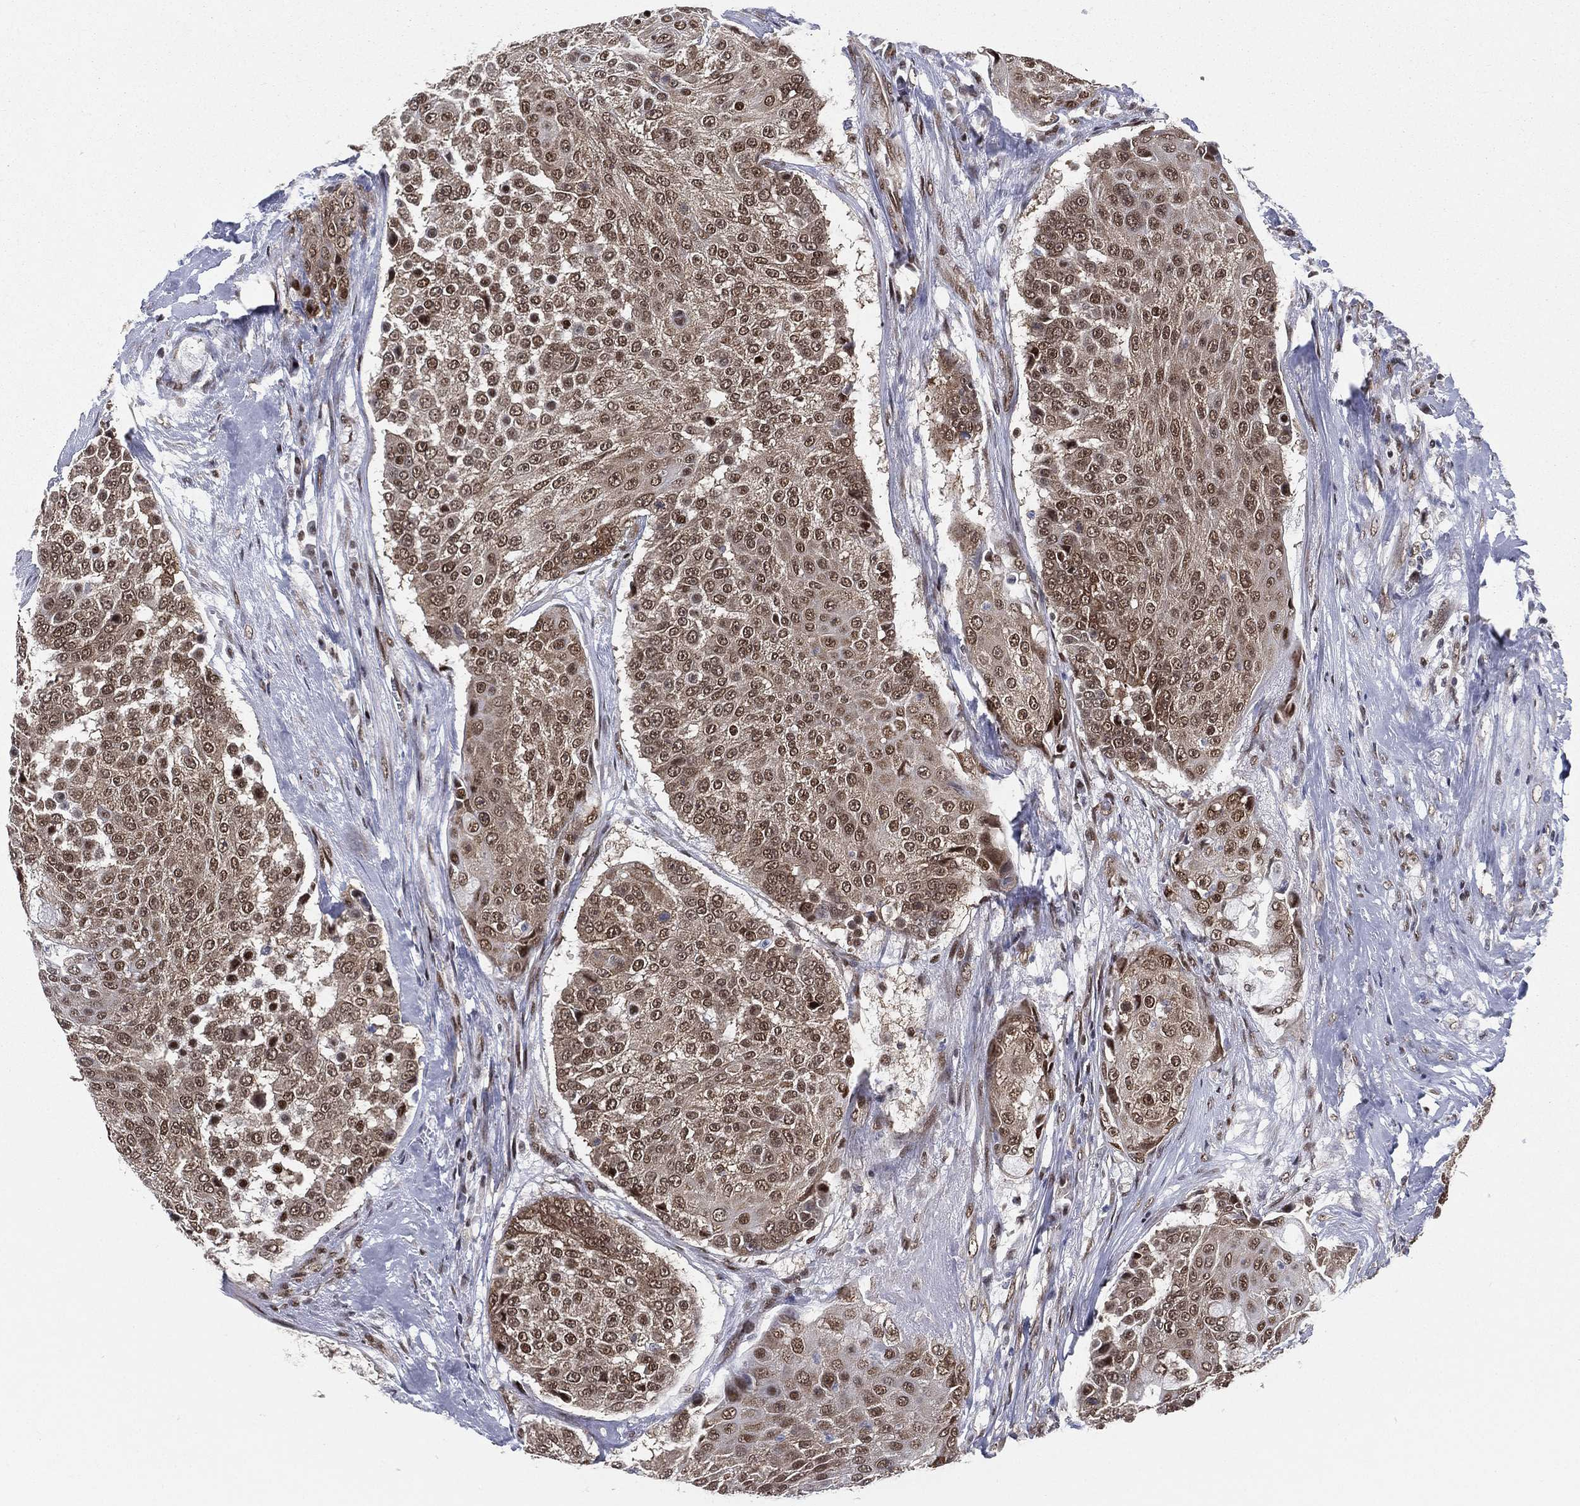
{"staining": {"intensity": "moderate", "quantity": ">75%", "location": "nuclear"}, "tissue": "urothelial cancer", "cell_type": "Tumor cells", "image_type": "cancer", "snomed": [{"axis": "morphology", "description": "Urothelial carcinoma, High grade"}, {"axis": "topography", "description": "Urinary bladder"}], "caption": "This histopathology image reveals IHC staining of human high-grade urothelial carcinoma, with medium moderate nuclear expression in about >75% of tumor cells.", "gene": "FUBP3", "patient": {"sex": "female", "age": 63}}